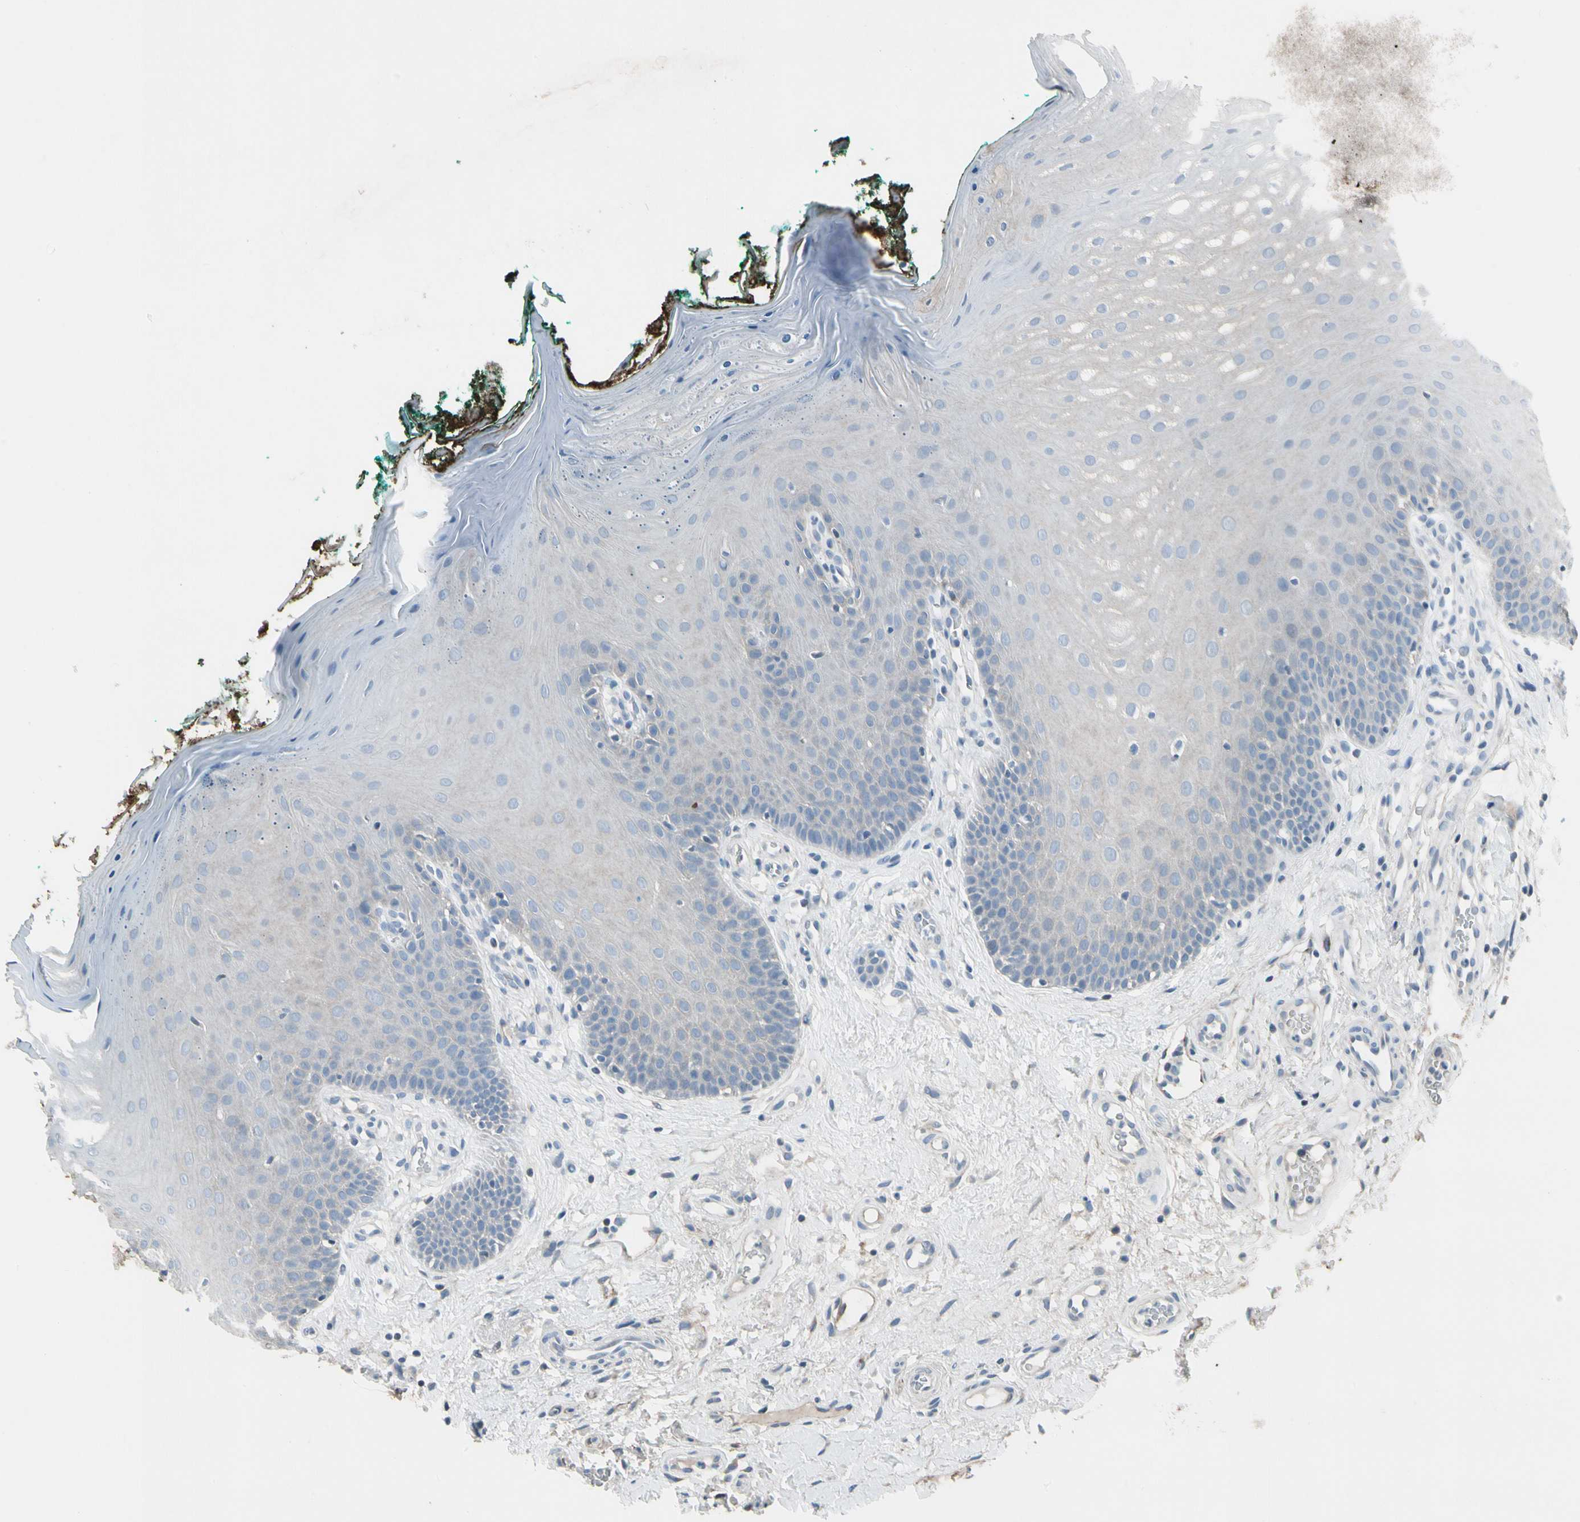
{"staining": {"intensity": "negative", "quantity": "none", "location": "none"}, "tissue": "oral mucosa", "cell_type": "Squamous epithelial cells", "image_type": "normal", "snomed": [{"axis": "morphology", "description": "Normal tissue, NOS"}, {"axis": "topography", "description": "Skeletal muscle"}, {"axis": "topography", "description": "Oral tissue"}], "caption": "Oral mucosa was stained to show a protein in brown. There is no significant staining in squamous epithelial cells. The staining was performed using DAB to visualize the protein expression in brown, while the nuclei were stained in blue with hematoxylin (Magnification: 20x).", "gene": "PIGR", "patient": {"sex": "male", "age": 58}}